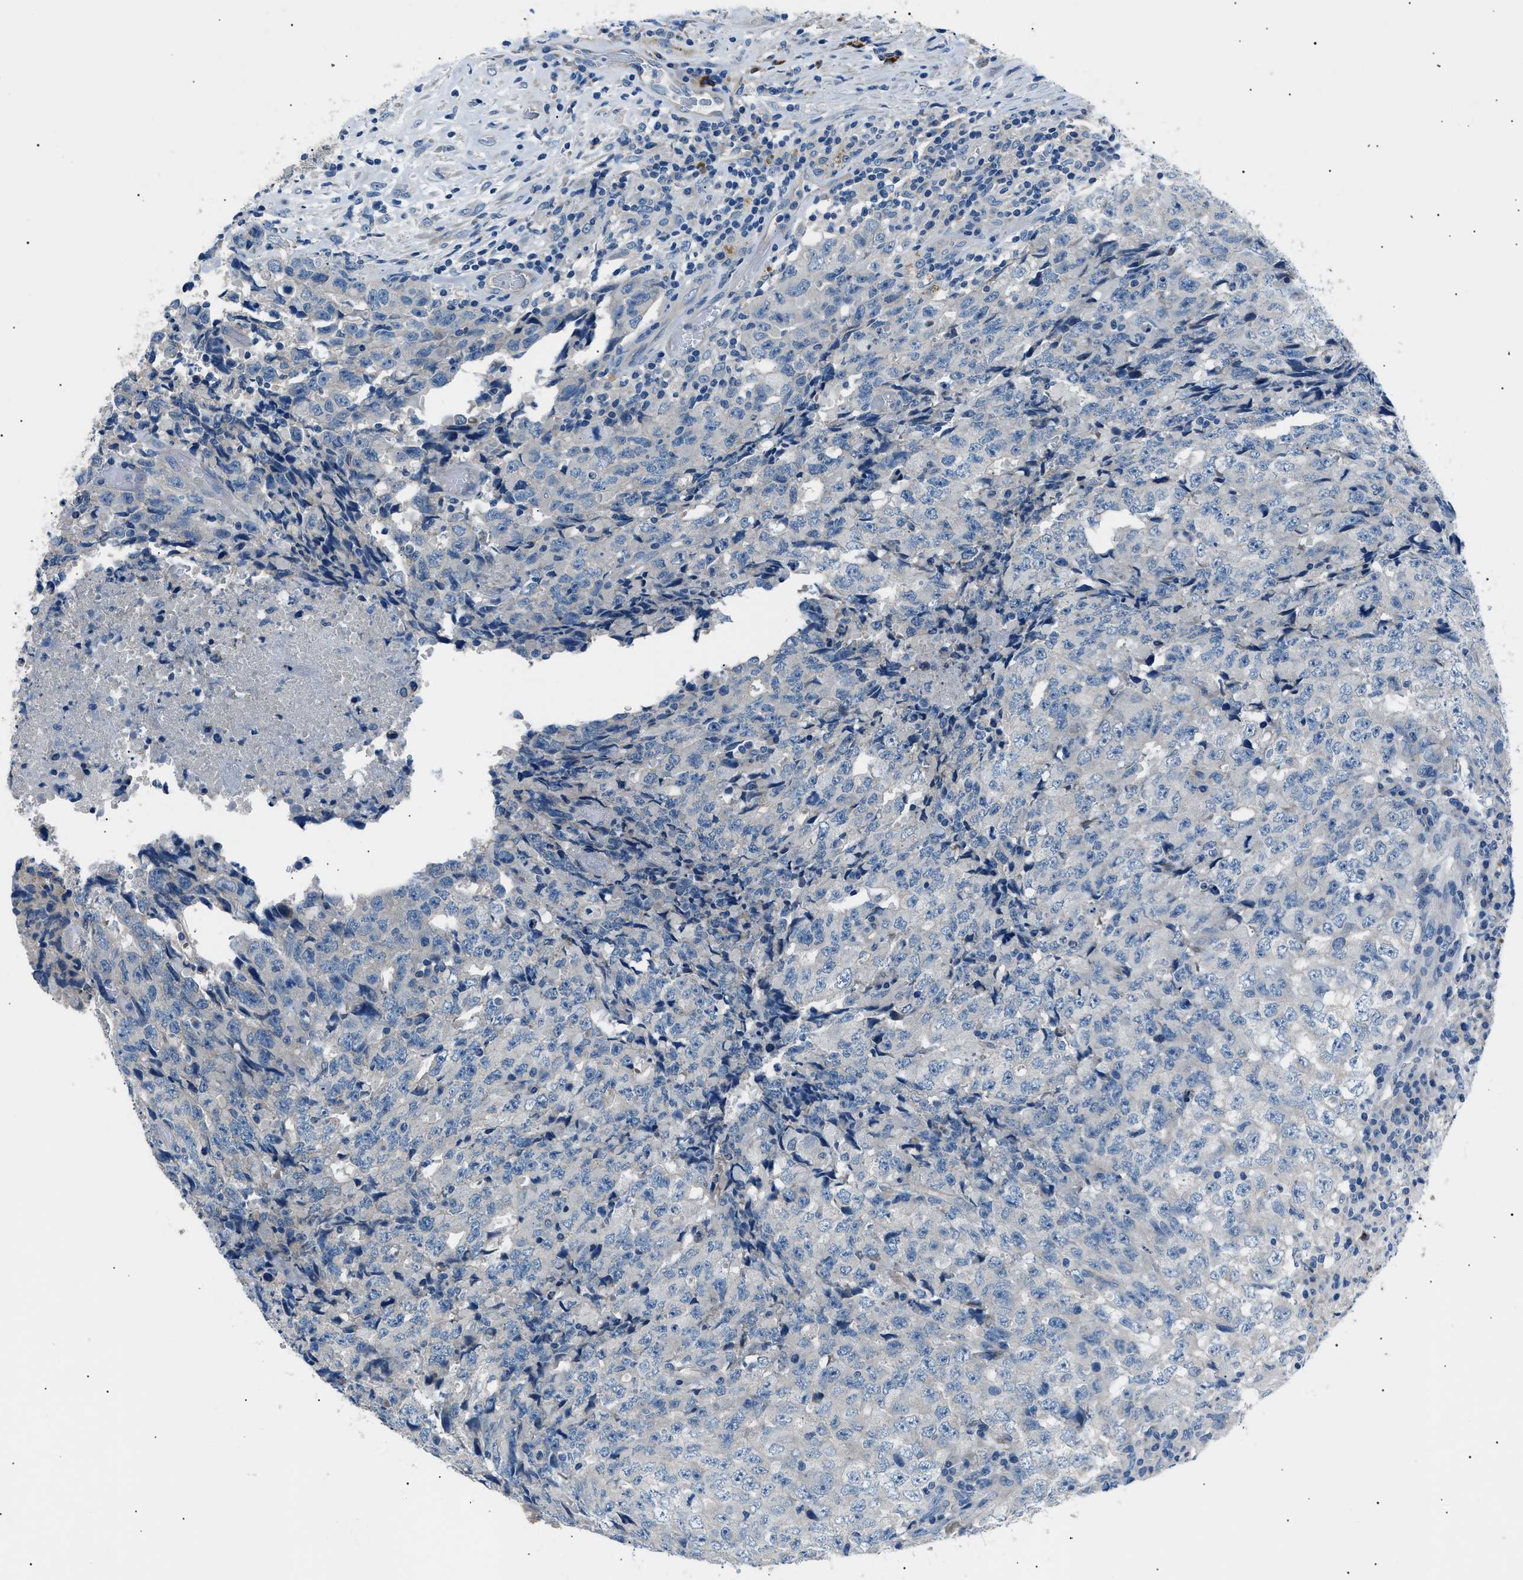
{"staining": {"intensity": "negative", "quantity": "none", "location": "none"}, "tissue": "testis cancer", "cell_type": "Tumor cells", "image_type": "cancer", "snomed": [{"axis": "morphology", "description": "Necrosis, NOS"}, {"axis": "morphology", "description": "Carcinoma, Embryonal, NOS"}, {"axis": "topography", "description": "Testis"}], "caption": "A histopathology image of human testis cancer (embryonal carcinoma) is negative for staining in tumor cells.", "gene": "LRRC37B", "patient": {"sex": "male", "age": 19}}